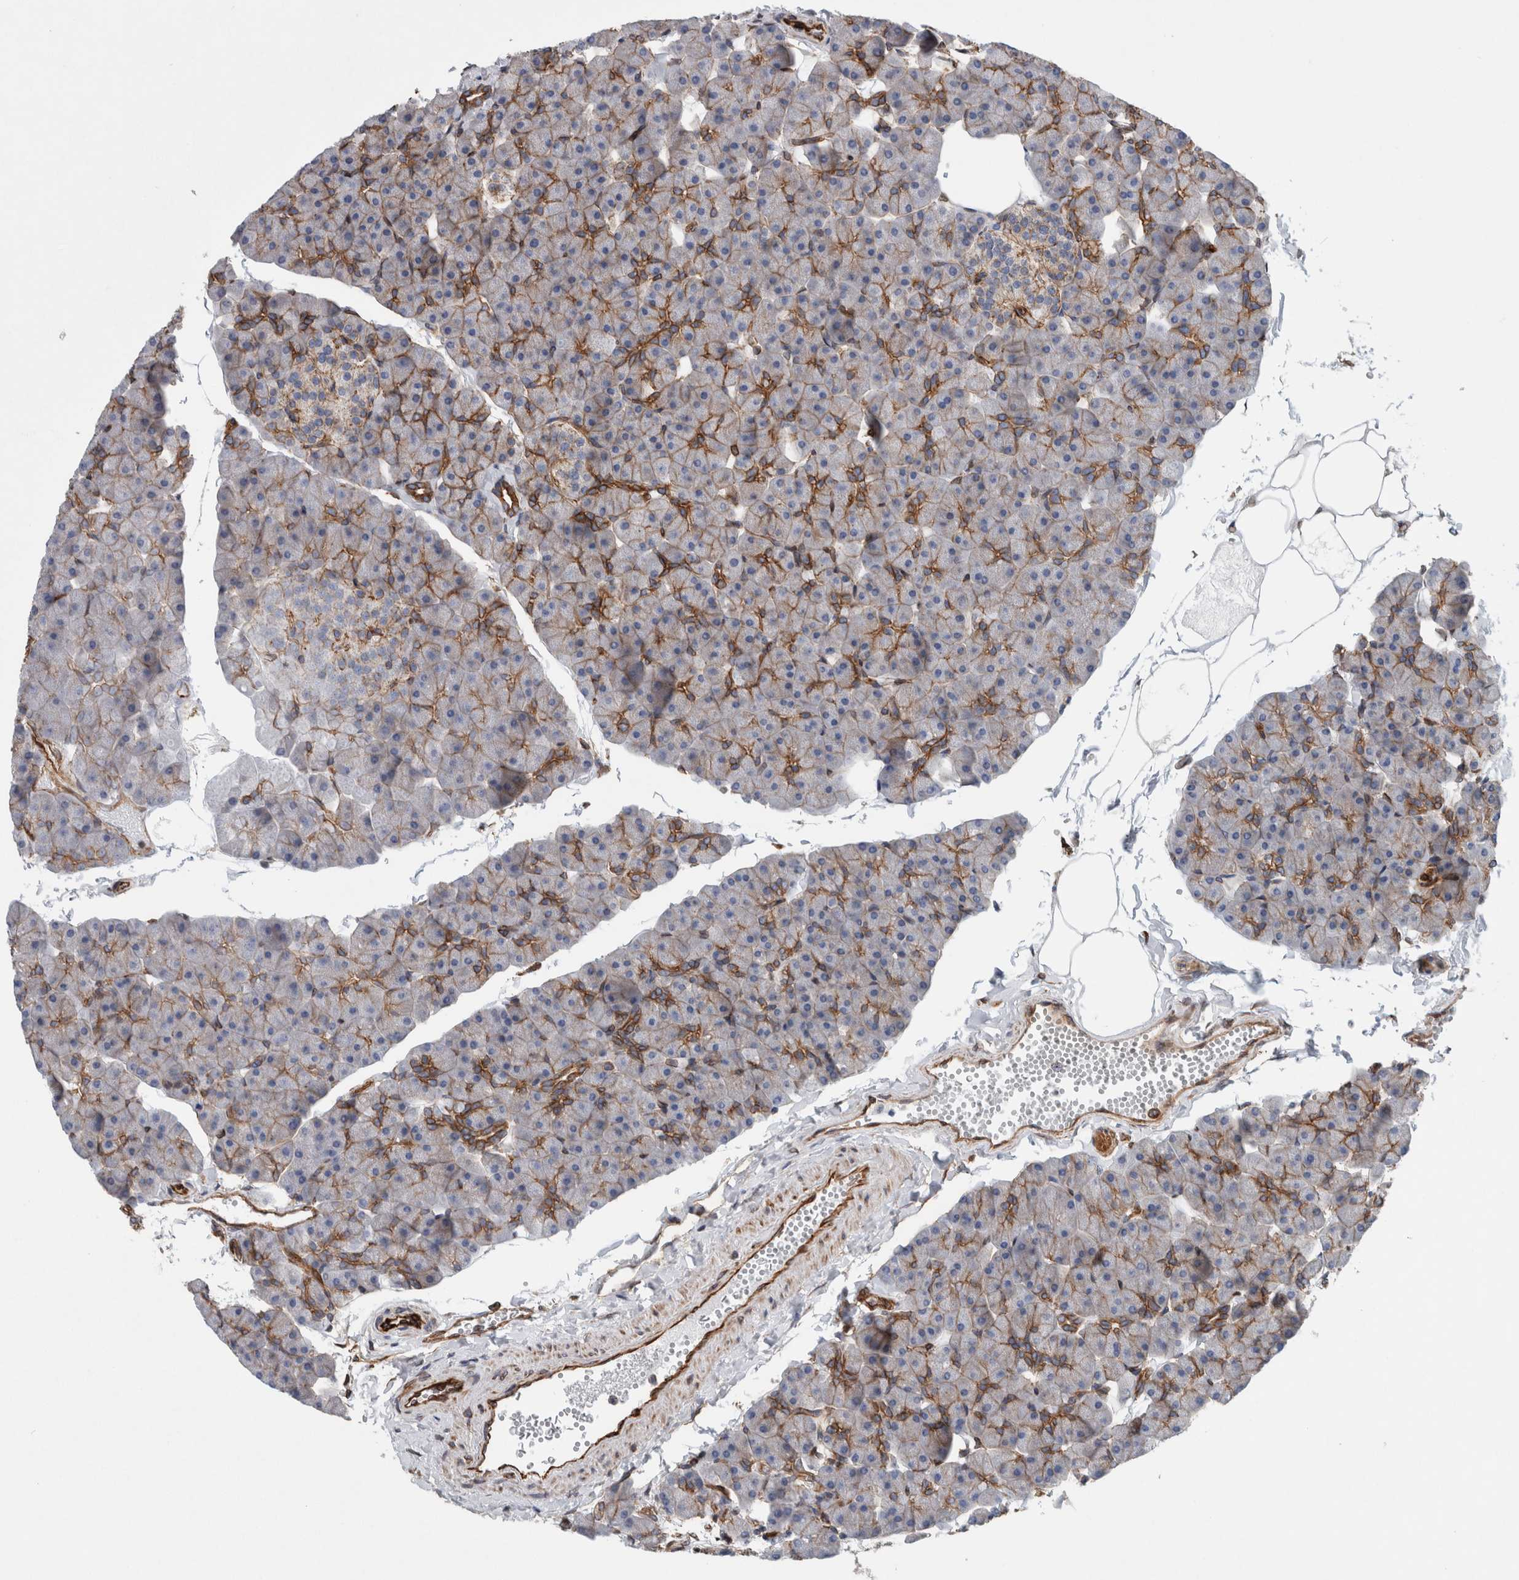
{"staining": {"intensity": "strong", "quantity": "<25%", "location": "cytoplasmic/membranous"}, "tissue": "pancreas", "cell_type": "Exocrine glandular cells", "image_type": "normal", "snomed": [{"axis": "morphology", "description": "Normal tissue, NOS"}, {"axis": "topography", "description": "Pancreas"}], "caption": "Immunohistochemistry staining of normal pancreas, which displays medium levels of strong cytoplasmic/membranous expression in about <25% of exocrine glandular cells indicating strong cytoplasmic/membranous protein expression. The staining was performed using DAB (3,3'-diaminobenzidine) (brown) for protein detection and nuclei were counterstained in hematoxylin (blue).", "gene": "PLEC", "patient": {"sex": "male", "age": 35}}